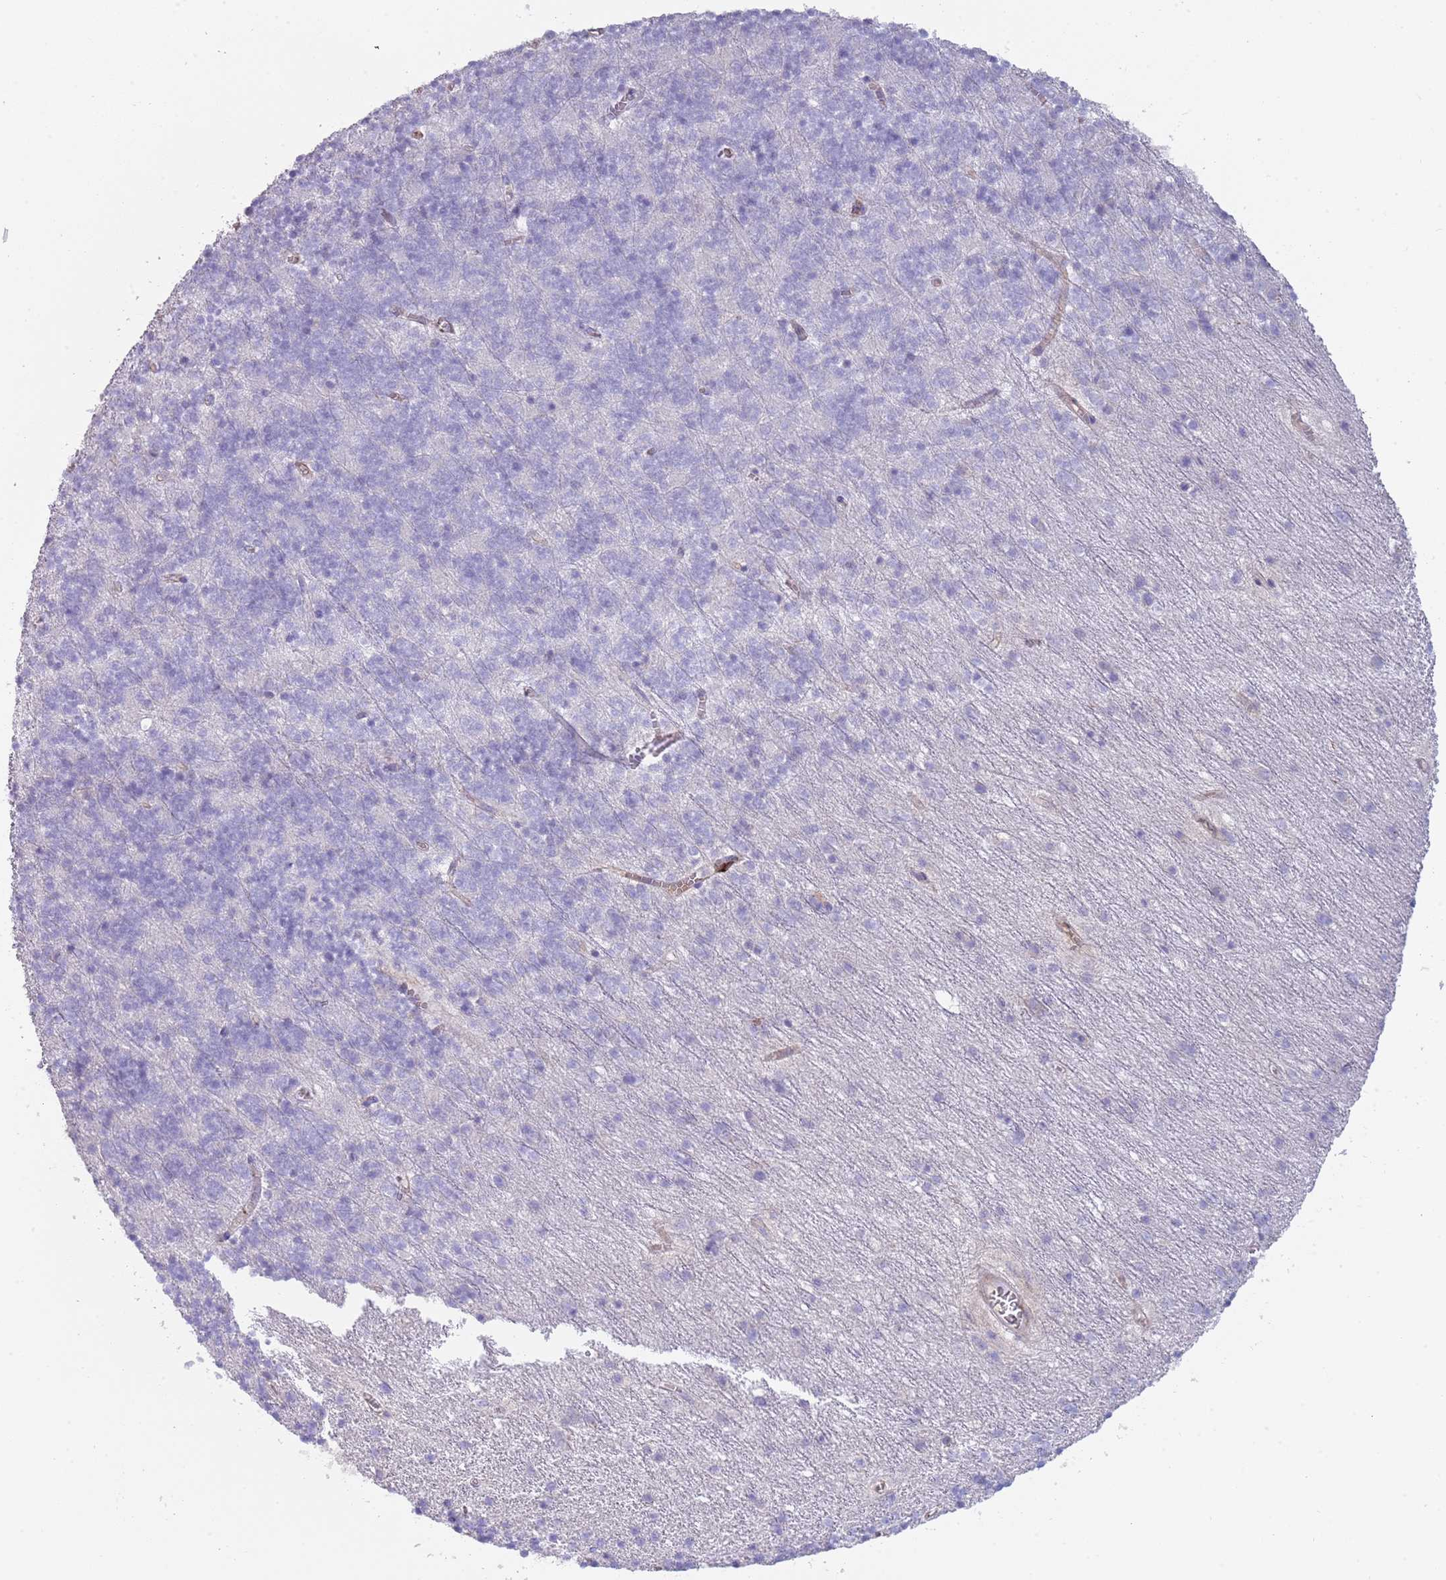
{"staining": {"intensity": "negative", "quantity": "none", "location": "none"}, "tissue": "cerebellum", "cell_type": "Cells in granular layer", "image_type": "normal", "snomed": [{"axis": "morphology", "description": "Normal tissue, NOS"}, {"axis": "topography", "description": "Cerebellum"}], "caption": "The photomicrograph demonstrates no staining of cells in granular layer in normal cerebellum. Nuclei are stained in blue.", "gene": "ENSG00000271254", "patient": {"sex": "male", "age": 54}}